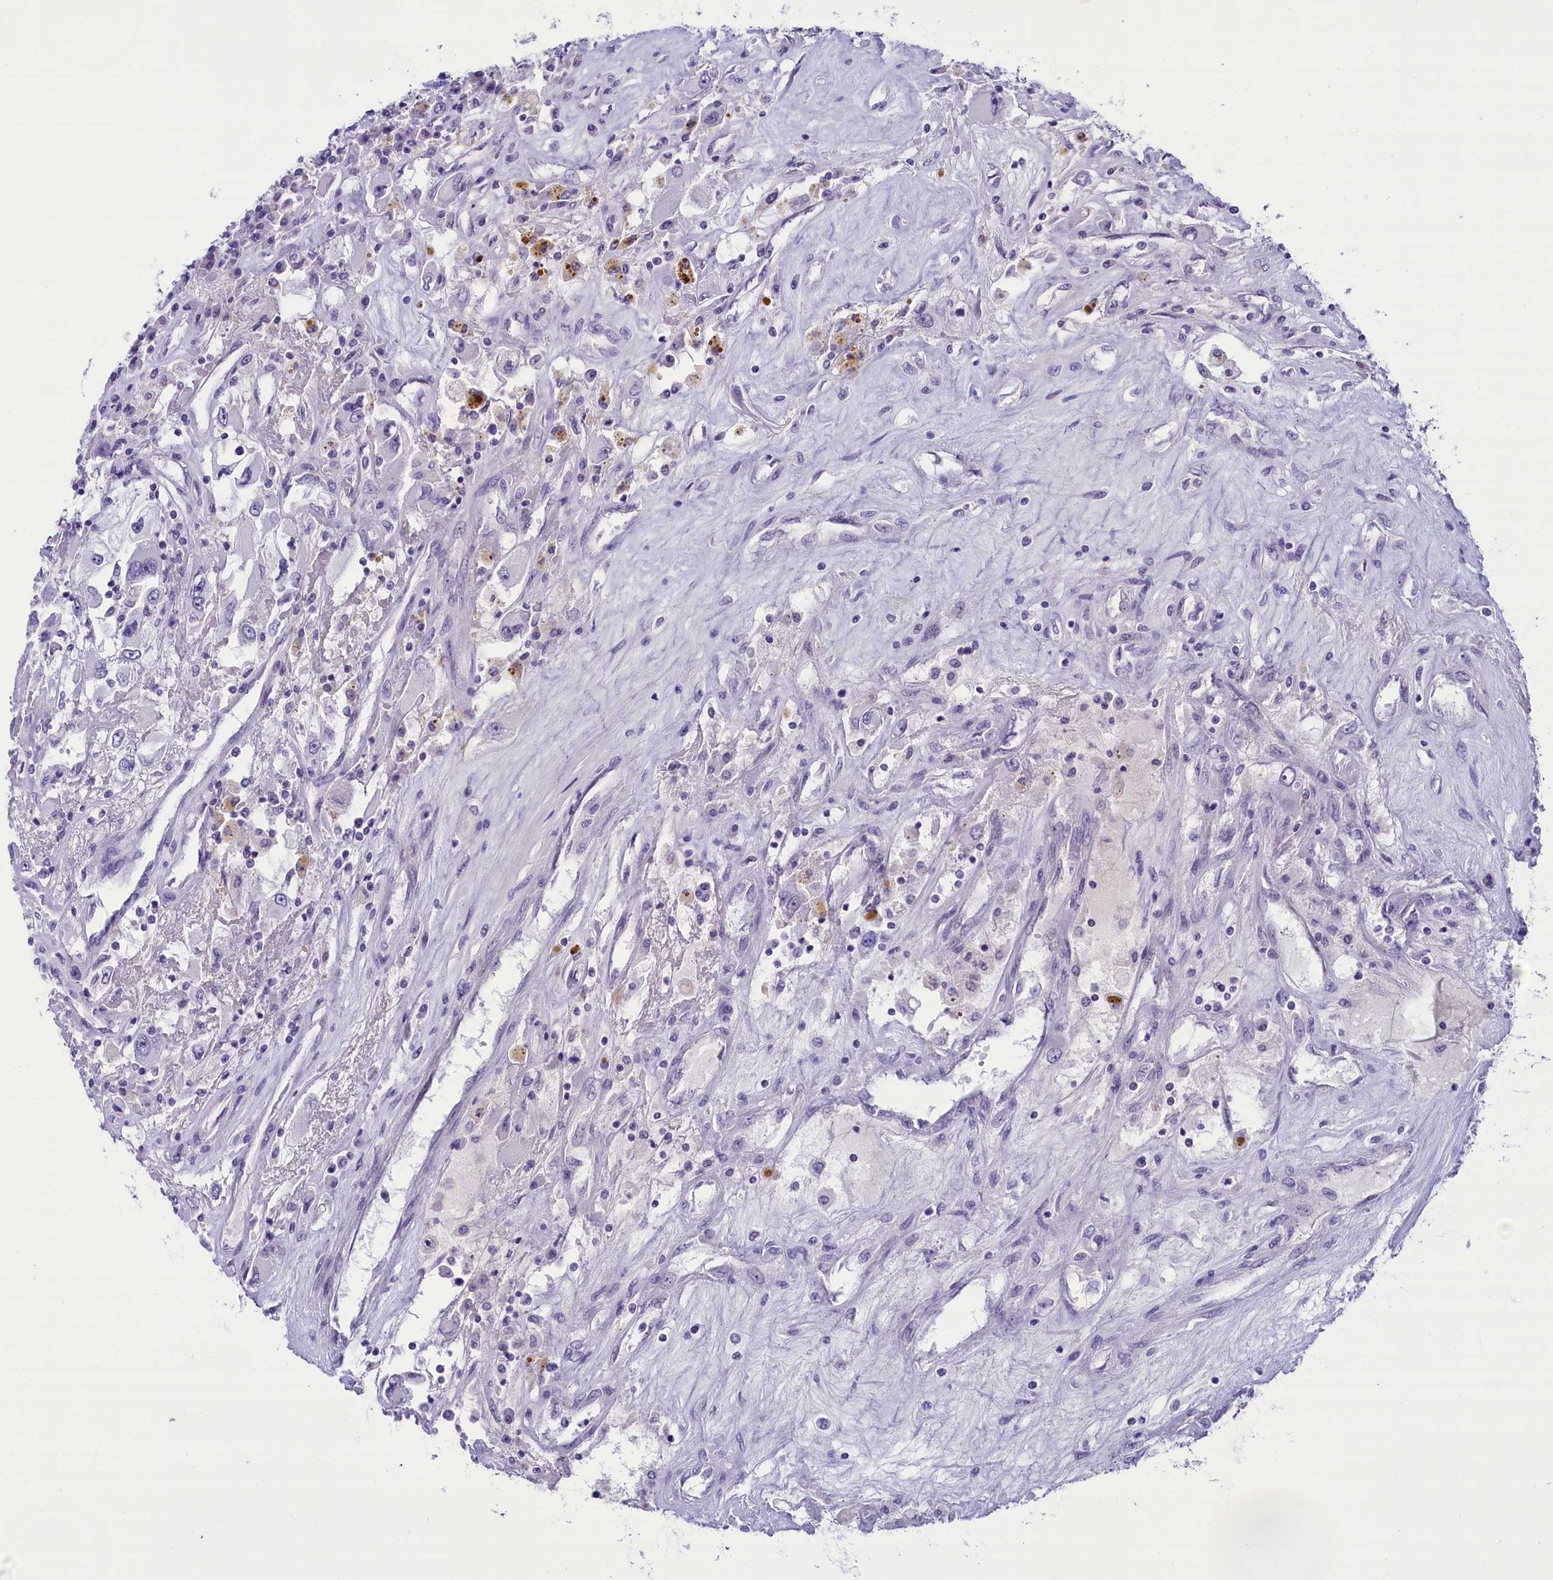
{"staining": {"intensity": "negative", "quantity": "none", "location": "none"}, "tissue": "renal cancer", "cell_type": "Tumor cells", "image_type": "cancer", "snomed": [{"axis": "morphology", "description": "Adenocarcinoma, NOS"}, {"axis": "topography", "description": "Kidney"}], "caption": "Immunohistochemistry micrograph of neoplastic tissue: renal adenocarcinoma stained with DAB (3,3'-diaminobenzidine) shows no significant protein staining in tumor cells.", "gene": "PRR15", "patient": {"sex": "female", "age": 52}}